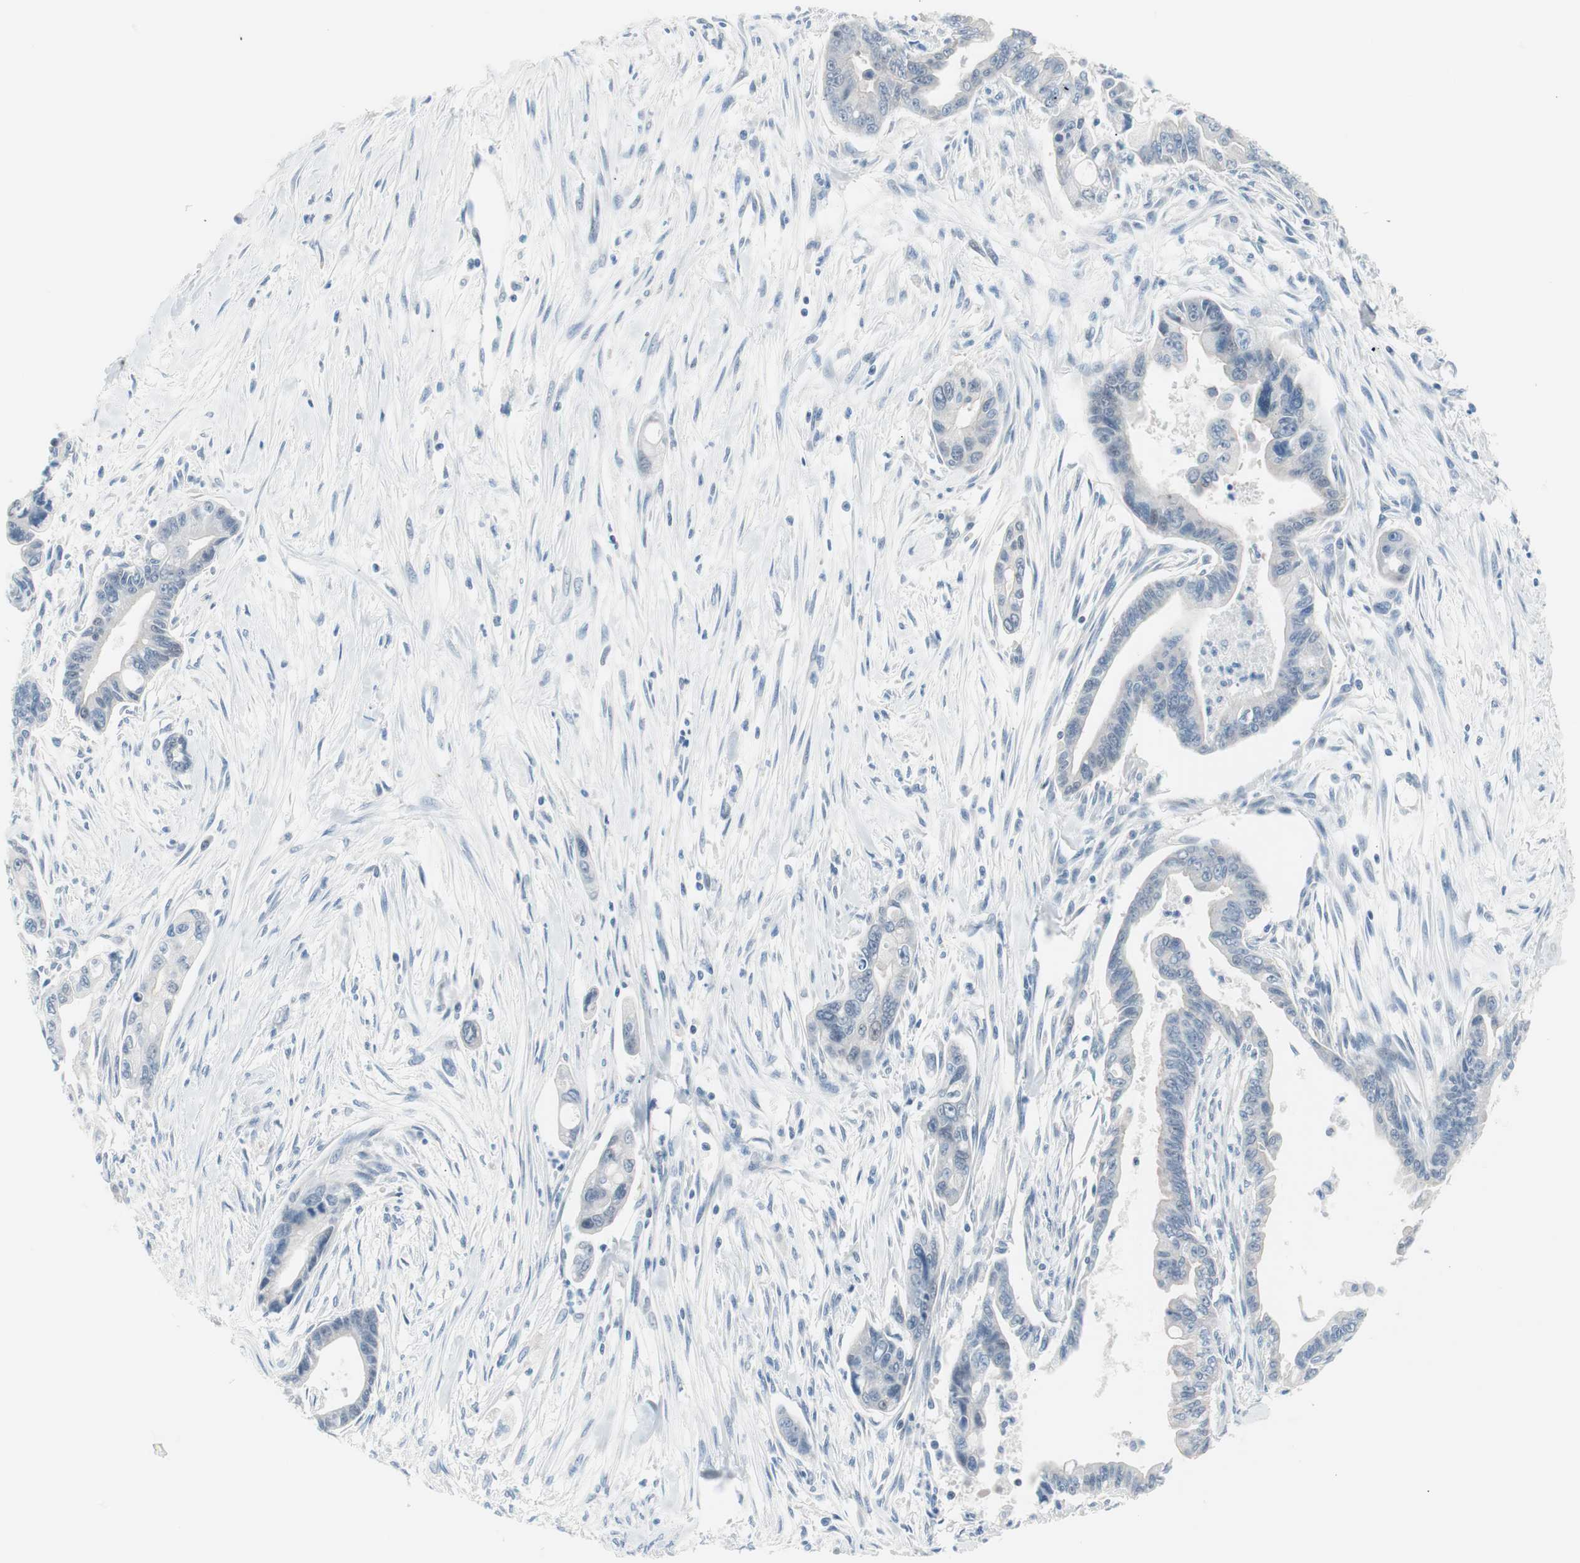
{"staining": {"intensity": "negative", "quantity": "none", "location": "none"}, "tissue": "pancreatic cancer", "cell_type": "Tumor cells", "image_type": "cancer", "snomed": [{"axis": "morphology", "description": "Adenocarcinoma, NOS"}, {"axis": "topography", "description": "Pancreas"}], "caption": "An IHC micrograph of pancreatic adenocarcinoma is shown. There is no staining in tumor cells of pancreatic adenocarcinoma. (Stains: DAB (3,3'-diaminobenzidine) immunohistochemistry (IHC) with hematoxylin counter stain, Microscopy: brightfield microscopy at high magnification).", "gene": "VIL1", "patient": {"sex": "male", "age": 70}}